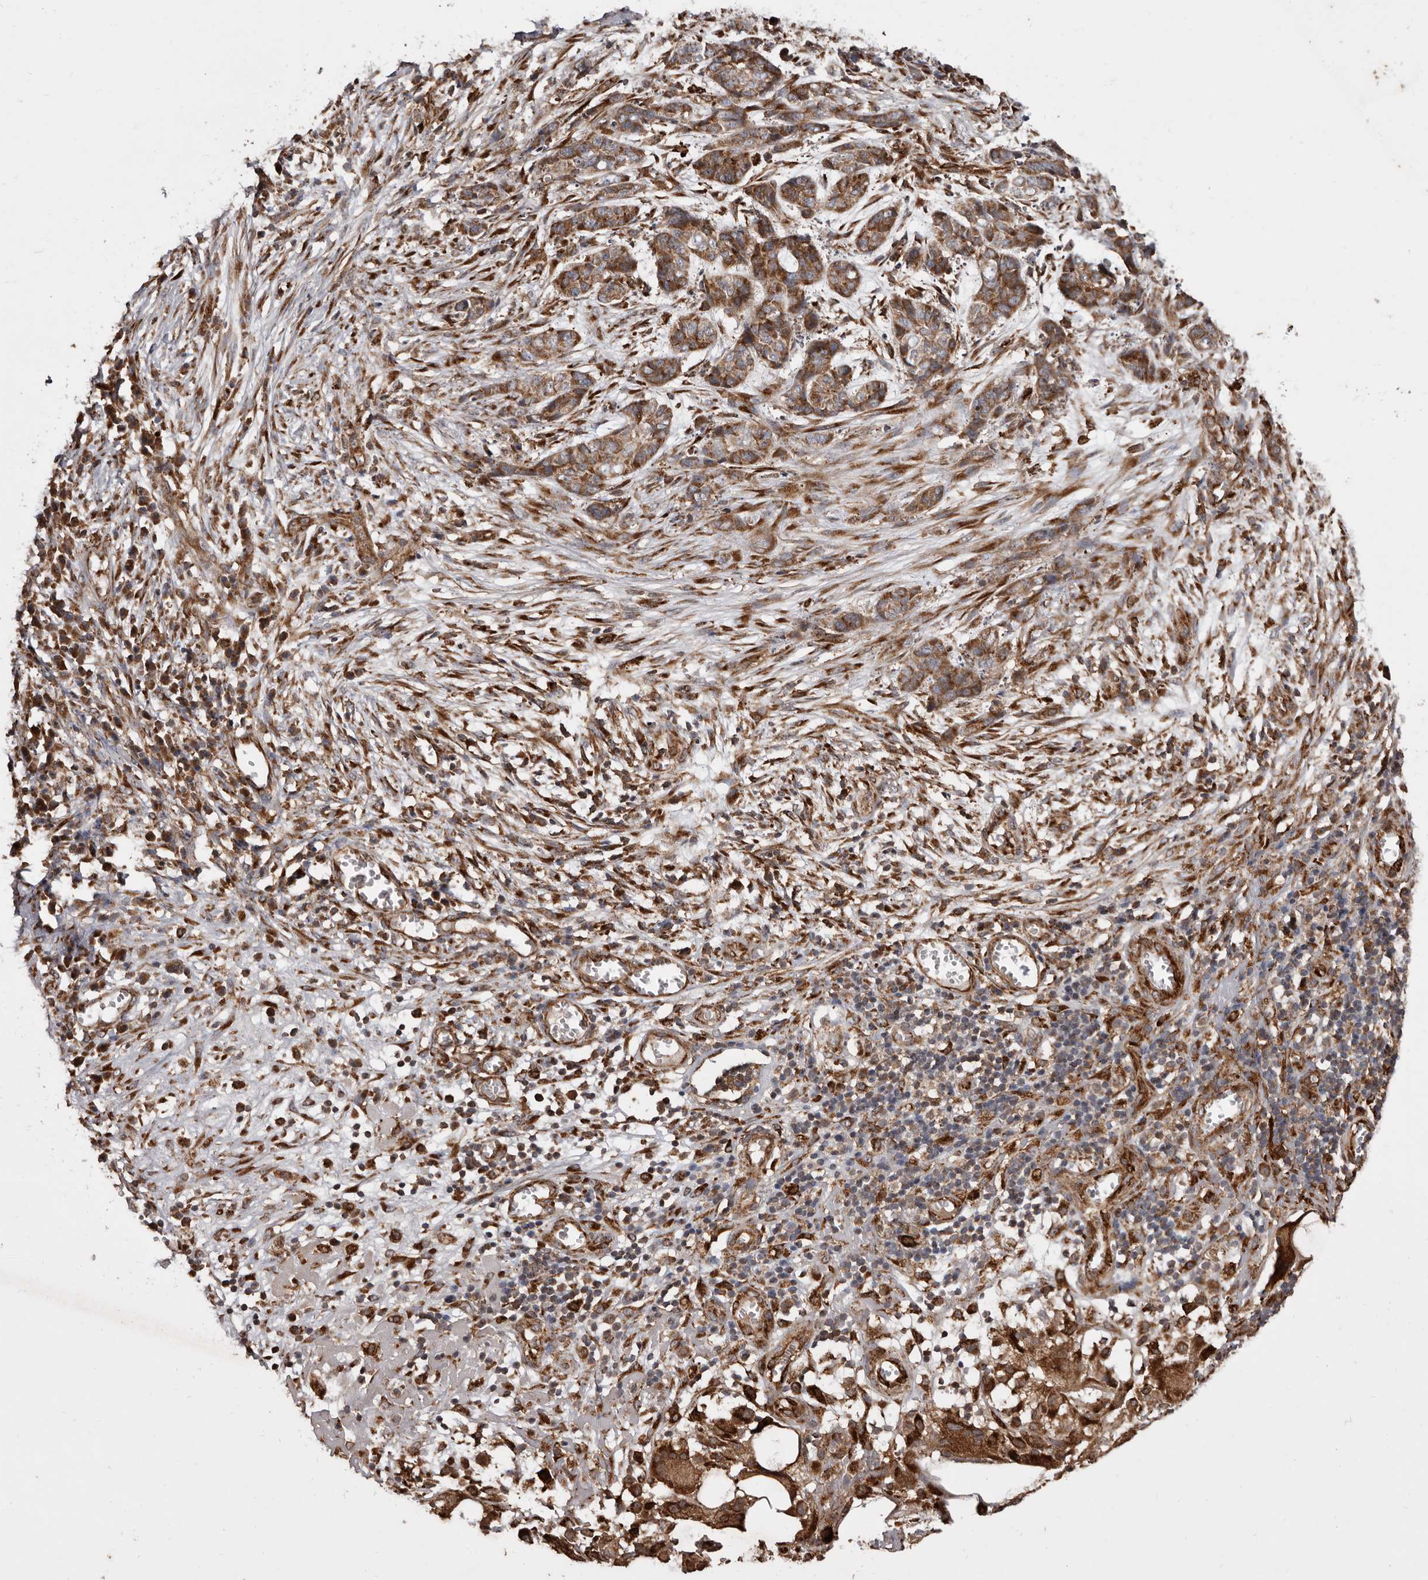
{"staining": {"intensity": "moderate", "quantity": ">75%", "location": "cytoplasmic/membranous"}, "tissue": "skin cancer", "cell_type": "Tumor cells", "image_type": "cancer", "snomed": [{"axis": "morphology", "description": "Basal cell carcinoma"}, {"axis": "topography", "description": "Skin"}], "caption": "Skin basal cell carcinoma stained for a protein (brown) shows moderate cytoplasmic/membranous positive expression in about >75% of tumor cells.", "gene": "FLAD1", "patient": {"sex": "female", "age": 64}}